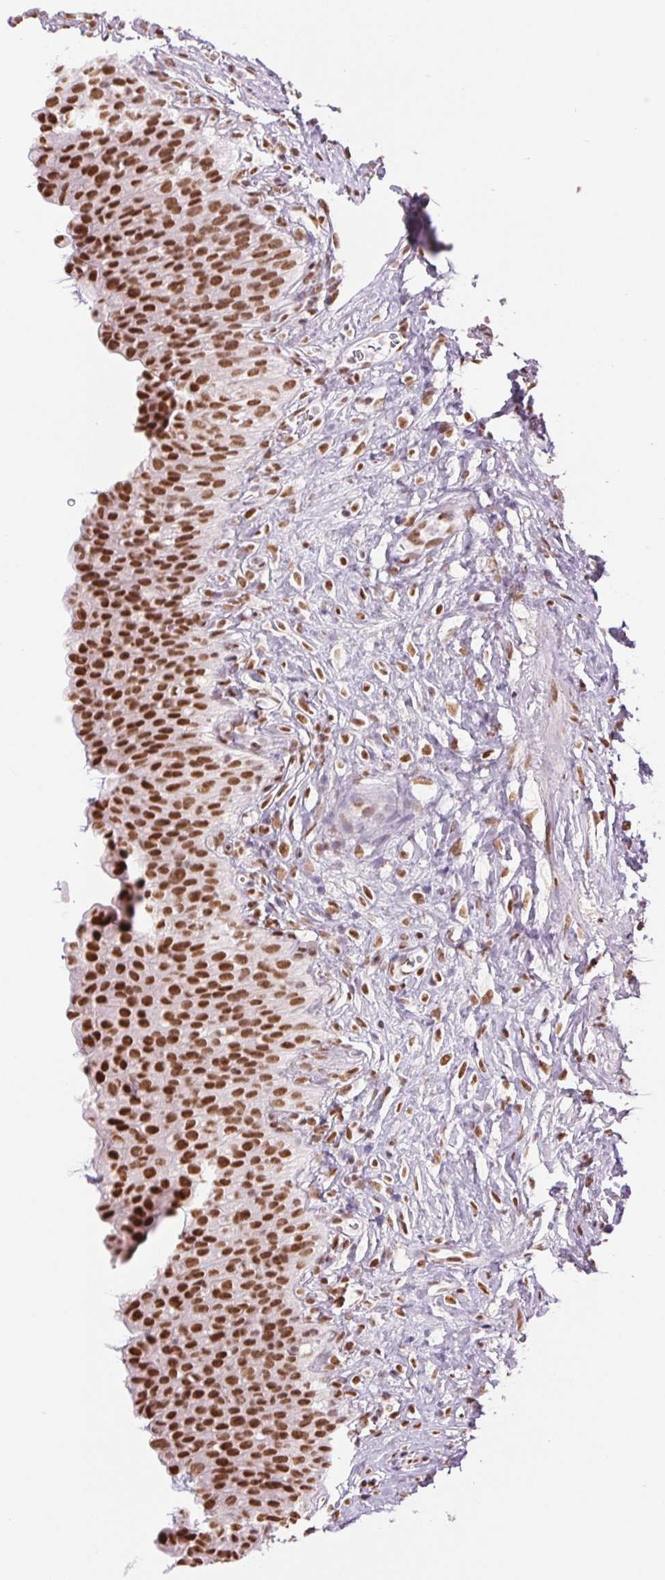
{"staining": {"intensity": "strong", "quantity": ">75%", "location": "nuclear"}, "tissue": "urinary bladder", "cell_type": "Urothelial cells", "image_type": "normal", "snomed": [{"axis": "morphology", "description": "Normal tissue, NOS"}, {"axis": "topography", "description": "Urinary bladder"}, {"axis": "topography", "description": "Prostate"}], "caption": "Protein expression analysis of unremarkable human urinary bladder reveals strong nuclear staining in approximately >75% of urothelial cells.", "gene": "ZFR2", "patient": {"sex": "male", "age": 76}}